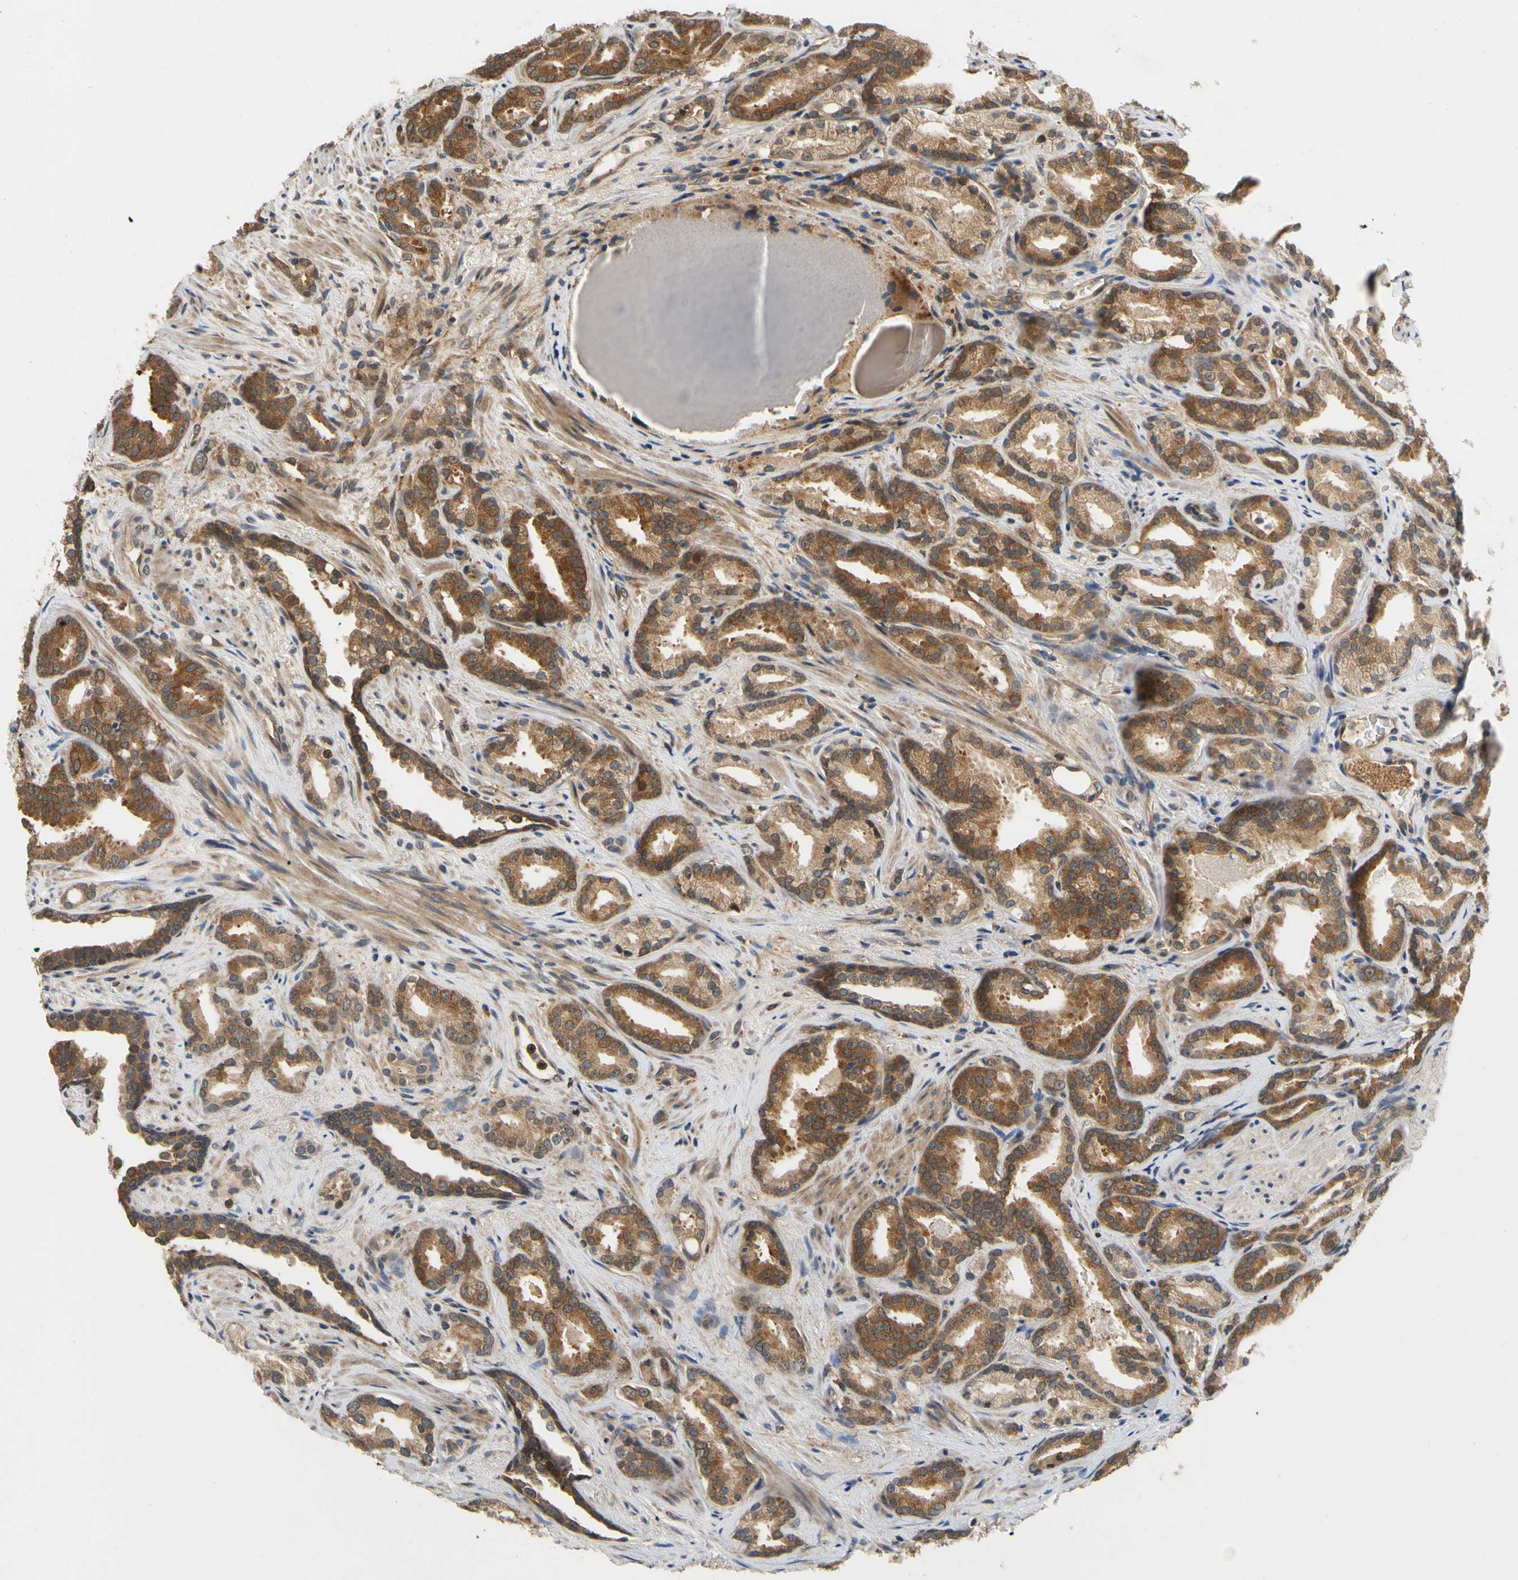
{"staining": {"intensity": "strong", "quantity": ">75%", "location": "cytoplasmic/membranous"}, "tissue": "prostate cancer", "cell_type": "Tumor cells", "image_type": "cancer", "snomed": [{"axis": "morphology", "description": "Adenocarcinoma, Low grade"}, {"axis": "topography", "description": "Prostate"}], "caption": "Protein positivity by immunohistochemistry (IHC) displays strong cytoplasmic/membranous expression in approximately >75% of tumor cells in adenocarcinoma (low-grade) (prostate).", "gene": "TDRP", "patient": {"sex": "male", "age": 63}}